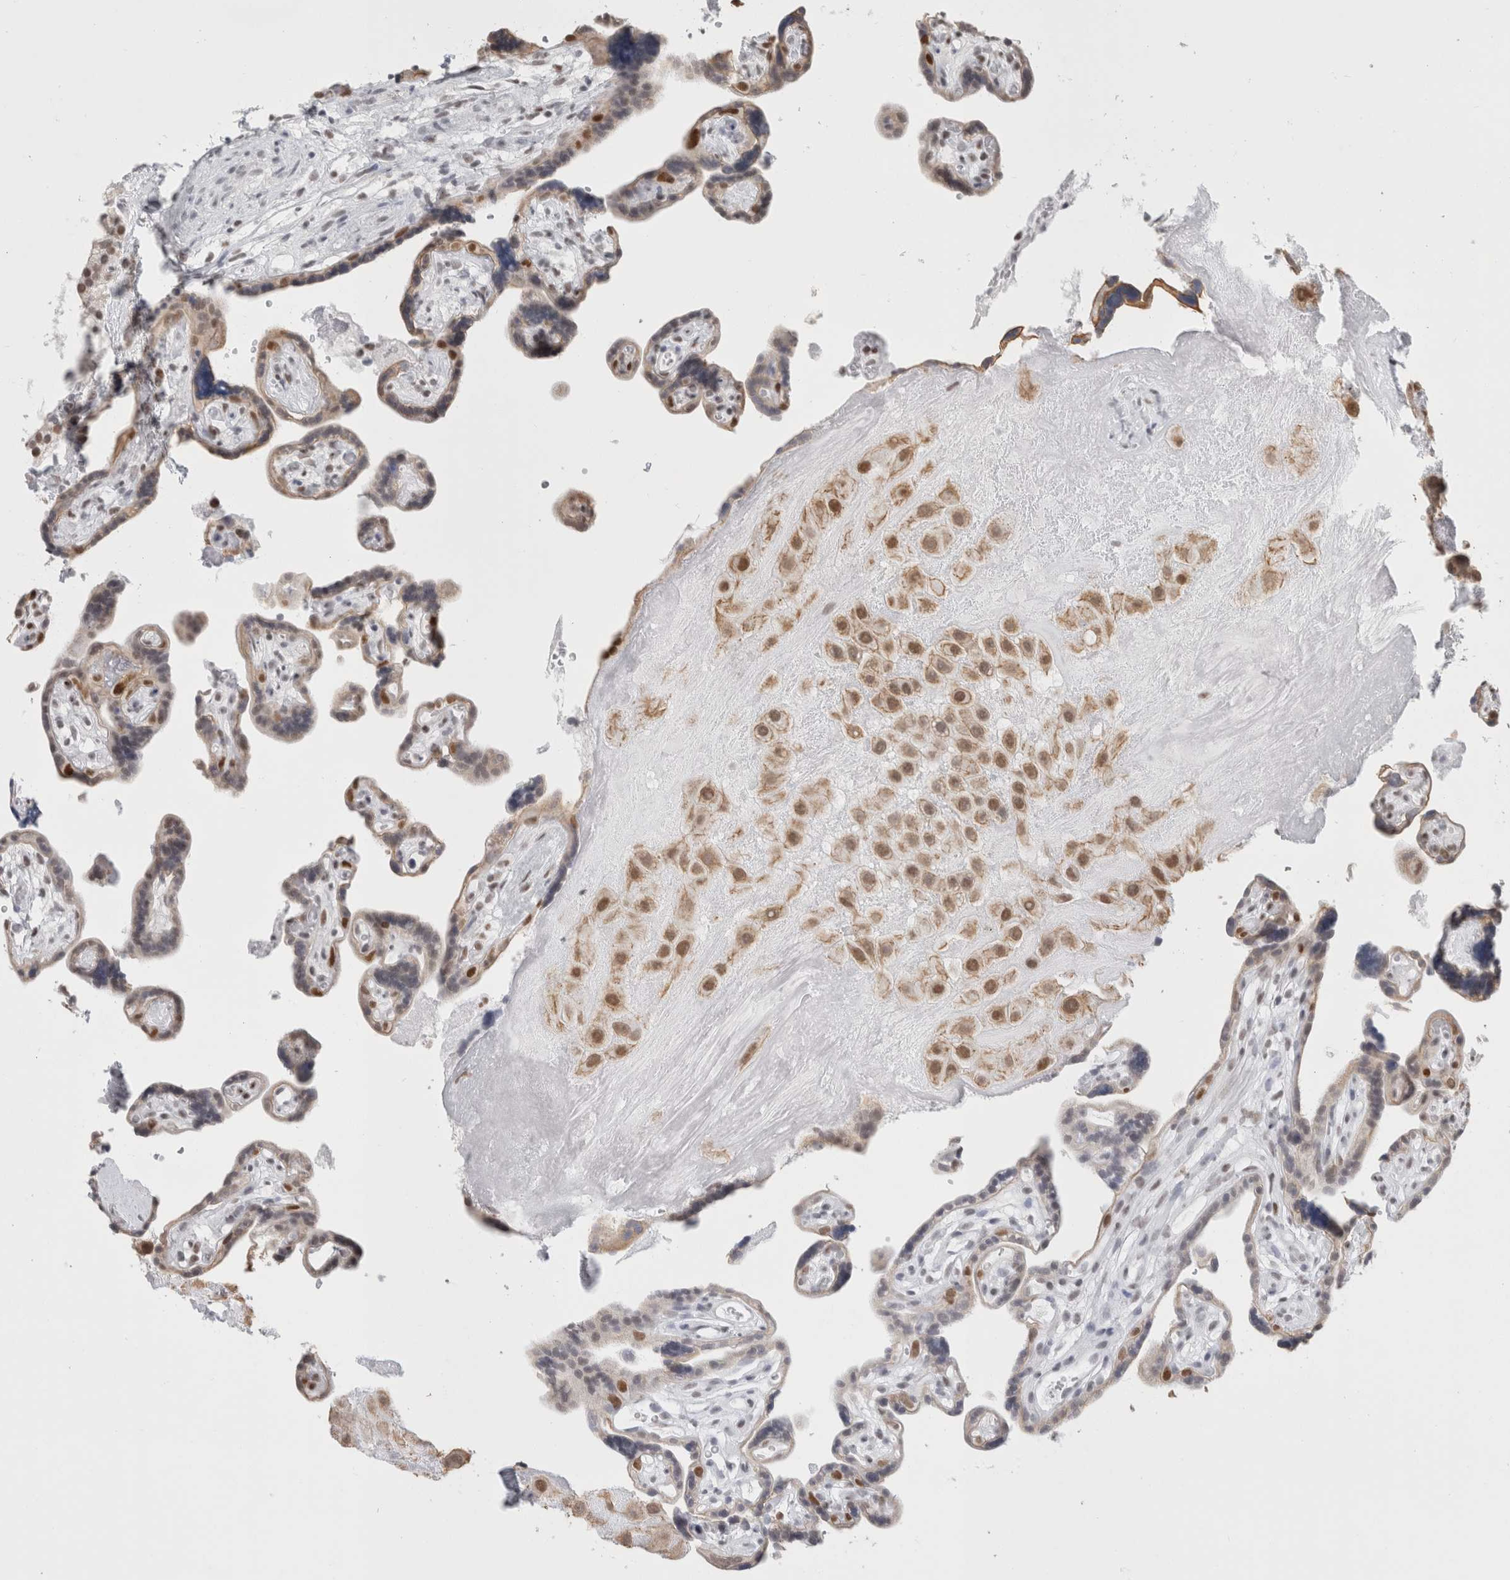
{"staining": {"intensity": "moderate", "quantity": ">75%", "location": "nuclear"}, "tissue": "placenta", "cell_type": "Decidual cells", "image_type": "normal", "snomed": [{"axis": "morphology", "description": "Normal tissue, NOS"}, {"axis": "topography", "description": "Placenta"}], "caption": "Immunohistochemistry staining of unremarkable placenta, which demonstrates medium levels of moderate nuclear expression in approximately >75% of decidual cells indicating moderate nuclear protein expression. The staining was performed using DAB (brown) for protein detection and nuclei were counterstained in hematoxylin (blue).", "gene": "SMARCC1", "patient": {"sex": "female", "age": 30}}